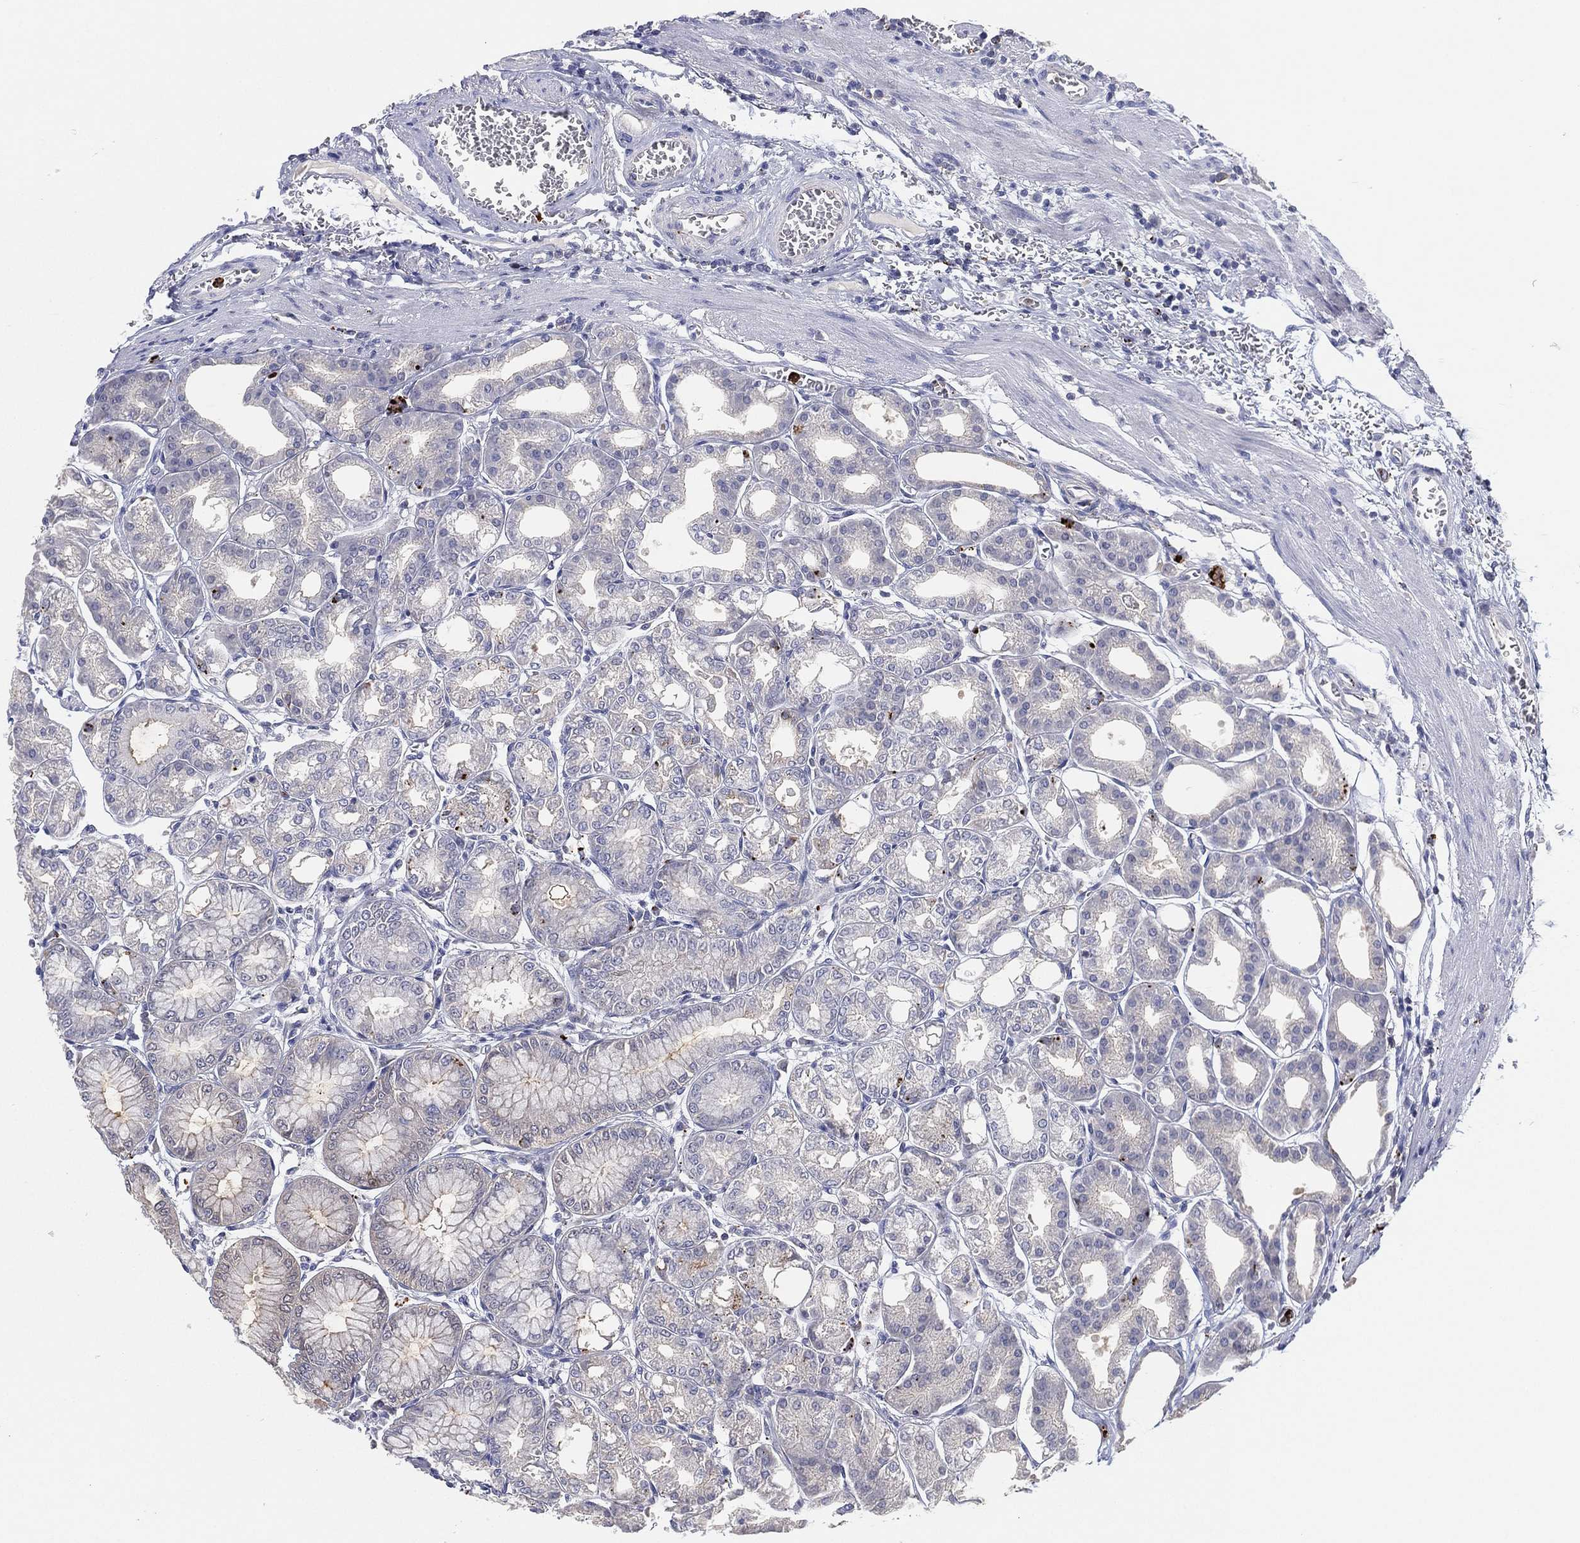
{"staining": {"intensity": "negative", "quantity": "none", "location": "none"}, "tissue": "stomach", "cell_type": "Glandular cells", "image_type": "normal", "snomed": [{"axis": "morphology", "description": "Normal tissue, NOS"}, {"axis": "topography", "description": "Stomach, lower"}], "caption": "A high-resolution histopathology image shows immunohistochemistry staining of normal stomach, which reveals no significant staining in glandular cells.", "gene": "PLAC8", "patient": {"sex": "male", "age": 71}}